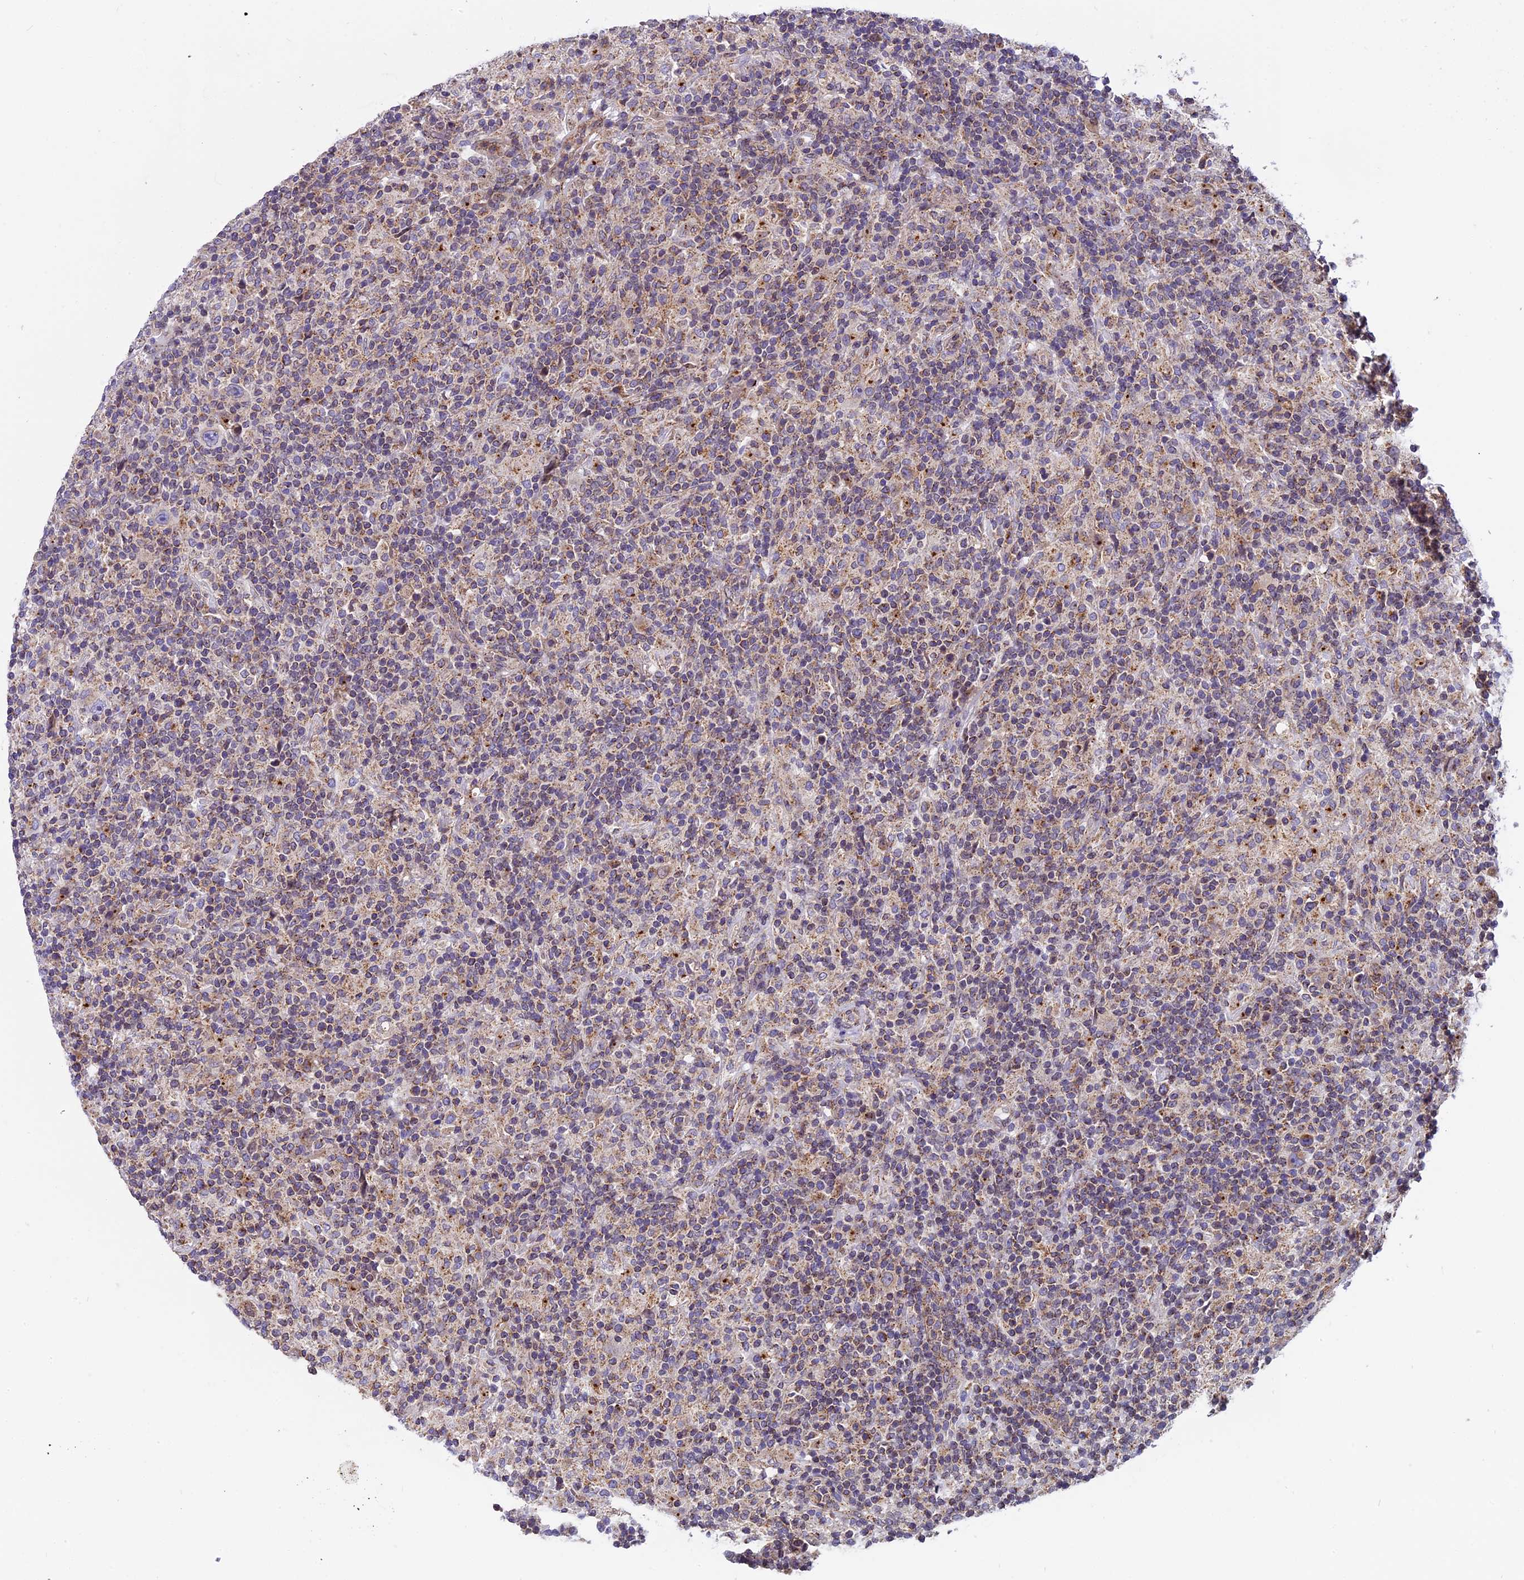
{"staining": {"intensity": "weak", "quantity": "25%-75%", "location": "cytoplasmic/membranous"}, "tissue": "lymphoma", "cell_type": "Tumor cells", "image_type": "cancer", "snomed": [{"axis": "morphology", "description": "Hodgkin's disease, NOS"}, {"axis": "topography", "description": "Lymph node"}], "caption": "Immunohistochemical staining of human lymphoma shows low levels of weak cytoplasmic/membranous protein positivity in approximately 25%-75% of tumor cells. The staining is performed using DAB (3,3'-diaminobenzidine) brown chromogen to label protein expression. The nuclei are counter-stained blue using hematoxylin.", "gene": "CHMP2A", "patient": {"sex": "male", "age": 70}}